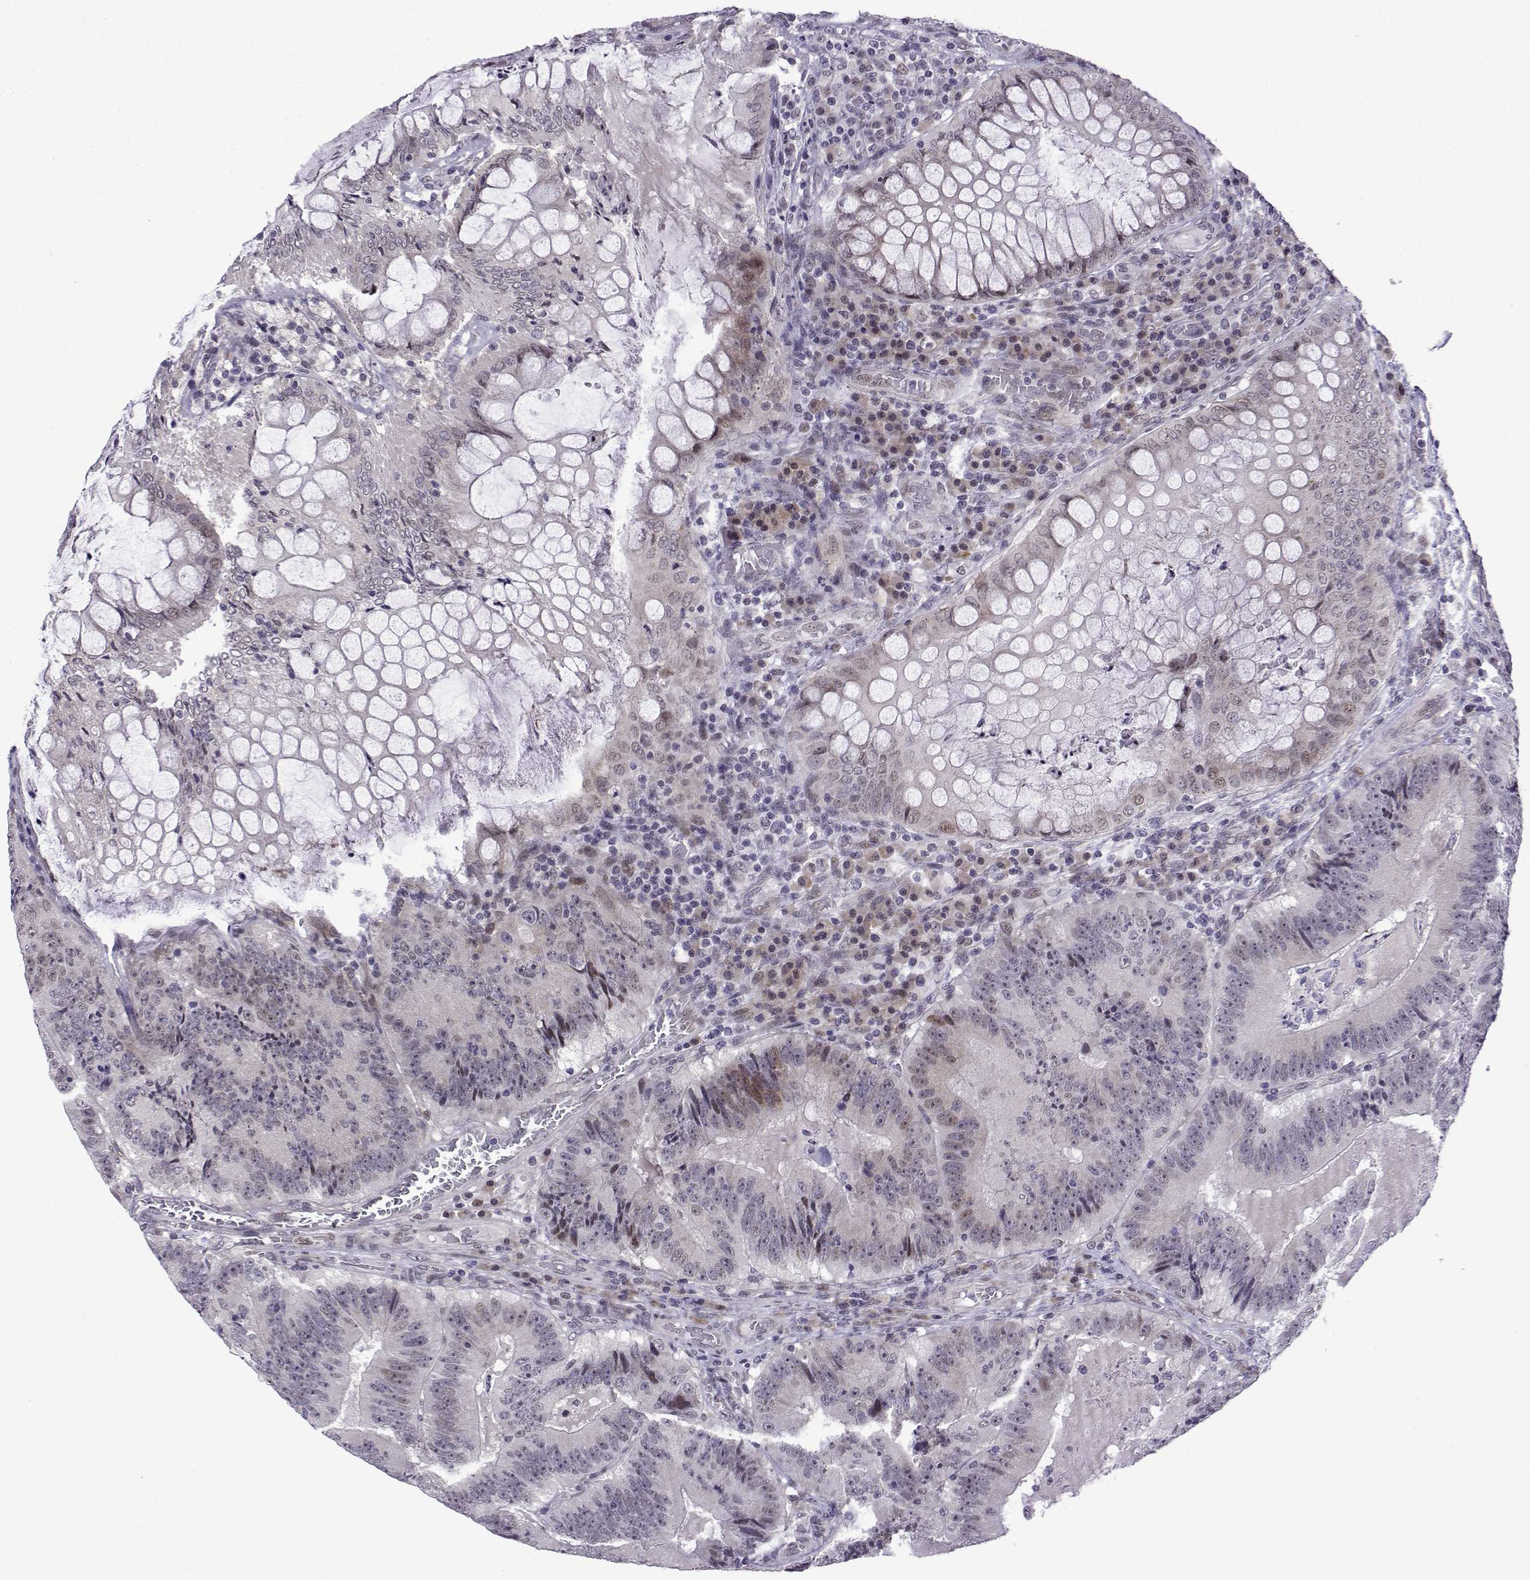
{"staining": {"intensity": "weak", "quantity": "<25%", "location": "nuclear"}, "tissue": "colorectal cancer", "cell_type": "Tumor cells", "image_type": "cancer", "snomed": [{"axis": "morphology", "description": "Adenocarcinoma, NOS"}, {"axis": "topography", "description": "Colon"}], "caption": "IHC histopathology image of neoplastic tissue: colorectal adenocarcinoma stained with DAB (3,3'-diaminobenzidine) demonstrates no significant protein expression in tumor cells.", "gene": "FGF3", "patient": {"sex": "female", "age": 86}}